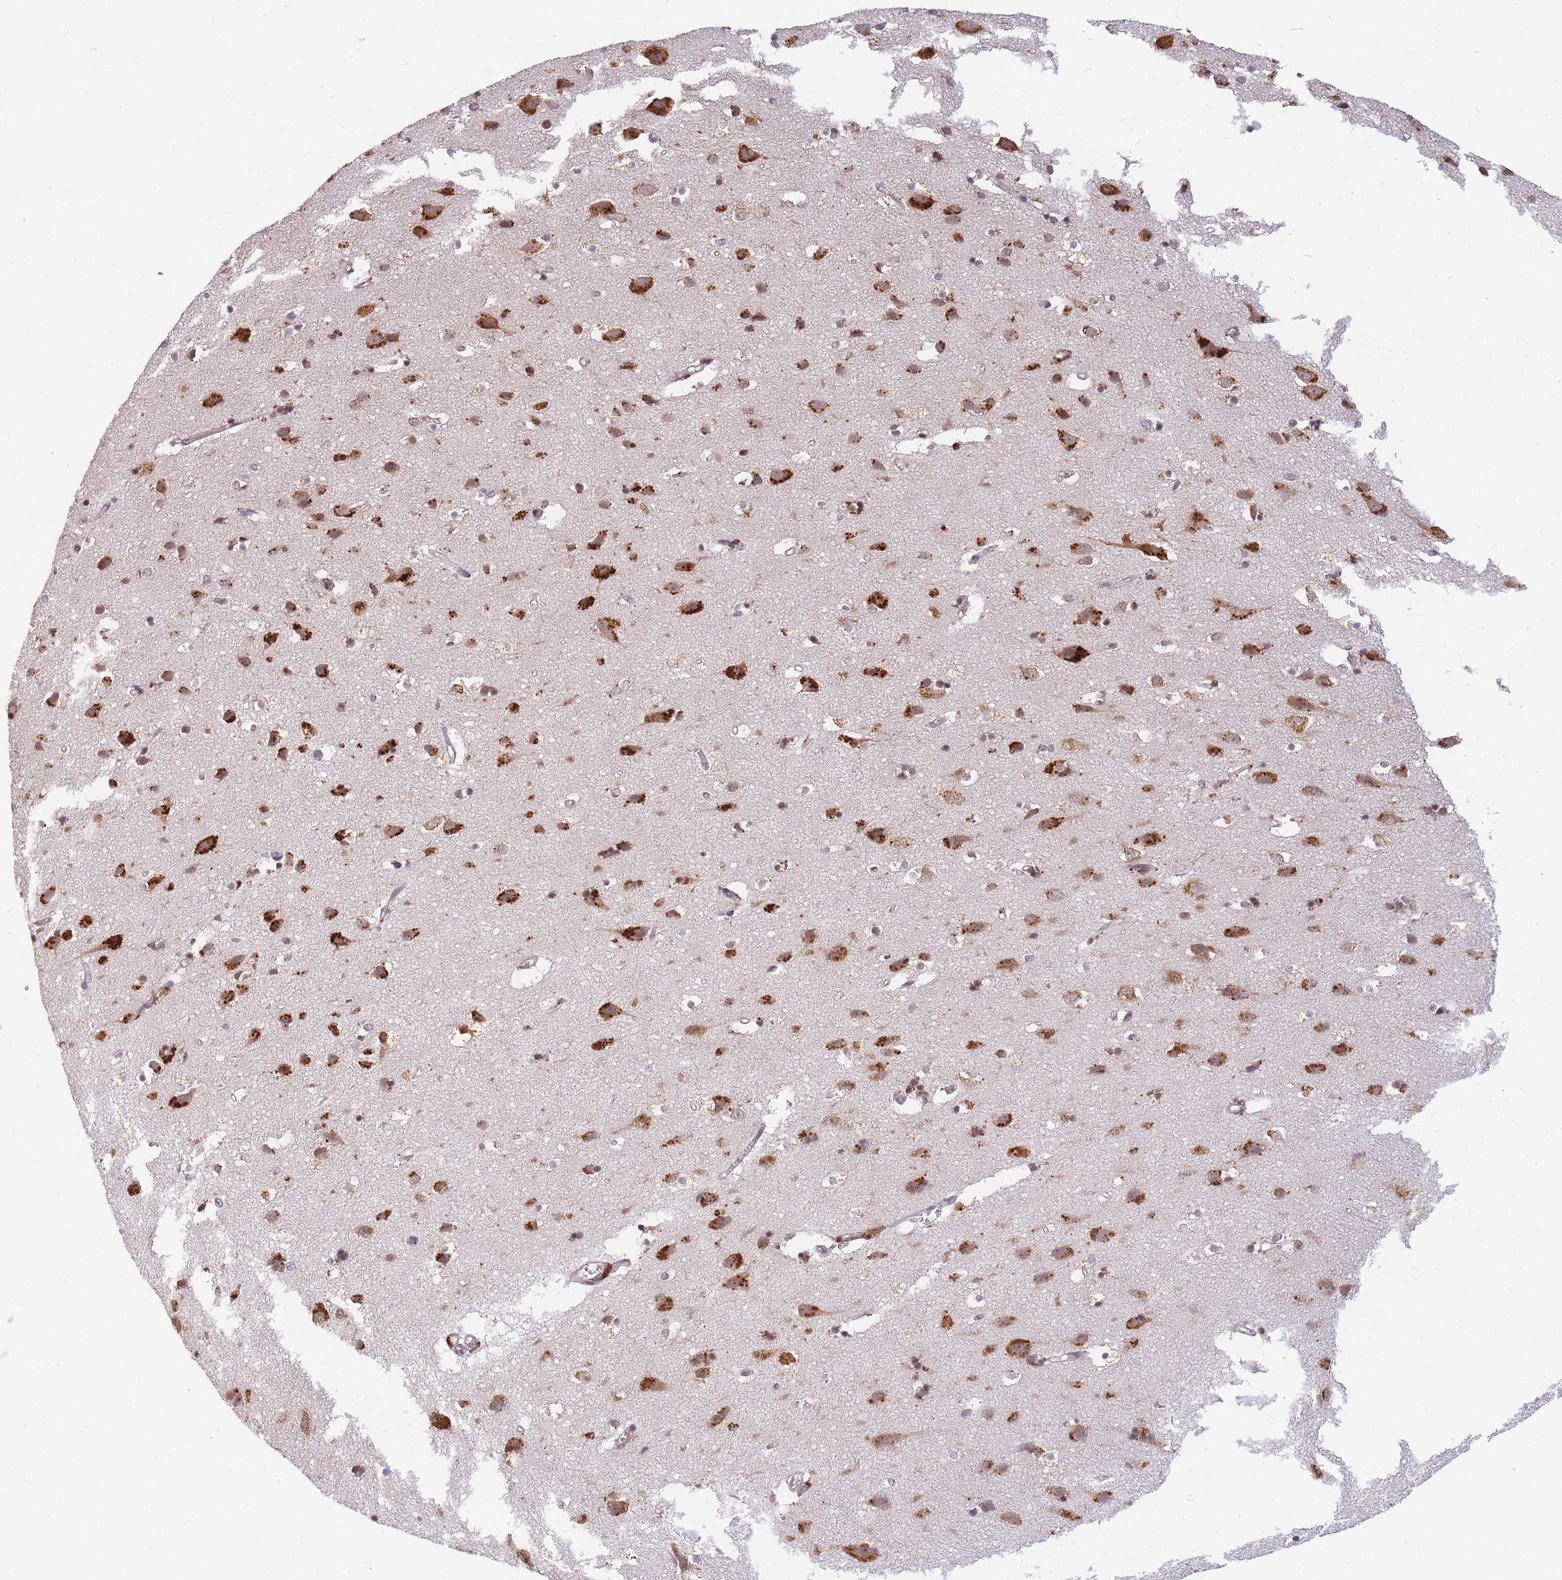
{"staining": {"intensity": "negative", "quantity": "none", "location": "none"}, "tissue": "cerebral cortex", "cell_type": "Endothelial cells", "image_type": "normal", "snomed": [{"axis": "morphology", "description": "Normal tissue, NOS"}, {"axis": "topography", "description": "Cerebral cortex"}], "caption": "Normal cerebral cortex was stained to show a protein in brown. There is no significant staining in endothelial cells. (Stains: DAB (3,3'-diaminobenzidine) immunohistochemistry with hematoxylin counter stain, Microscopy: brightfield microscopy at high magnification).", "gene": "ENSG00000276345", "patient": {"sex": "male", "age": 54}}